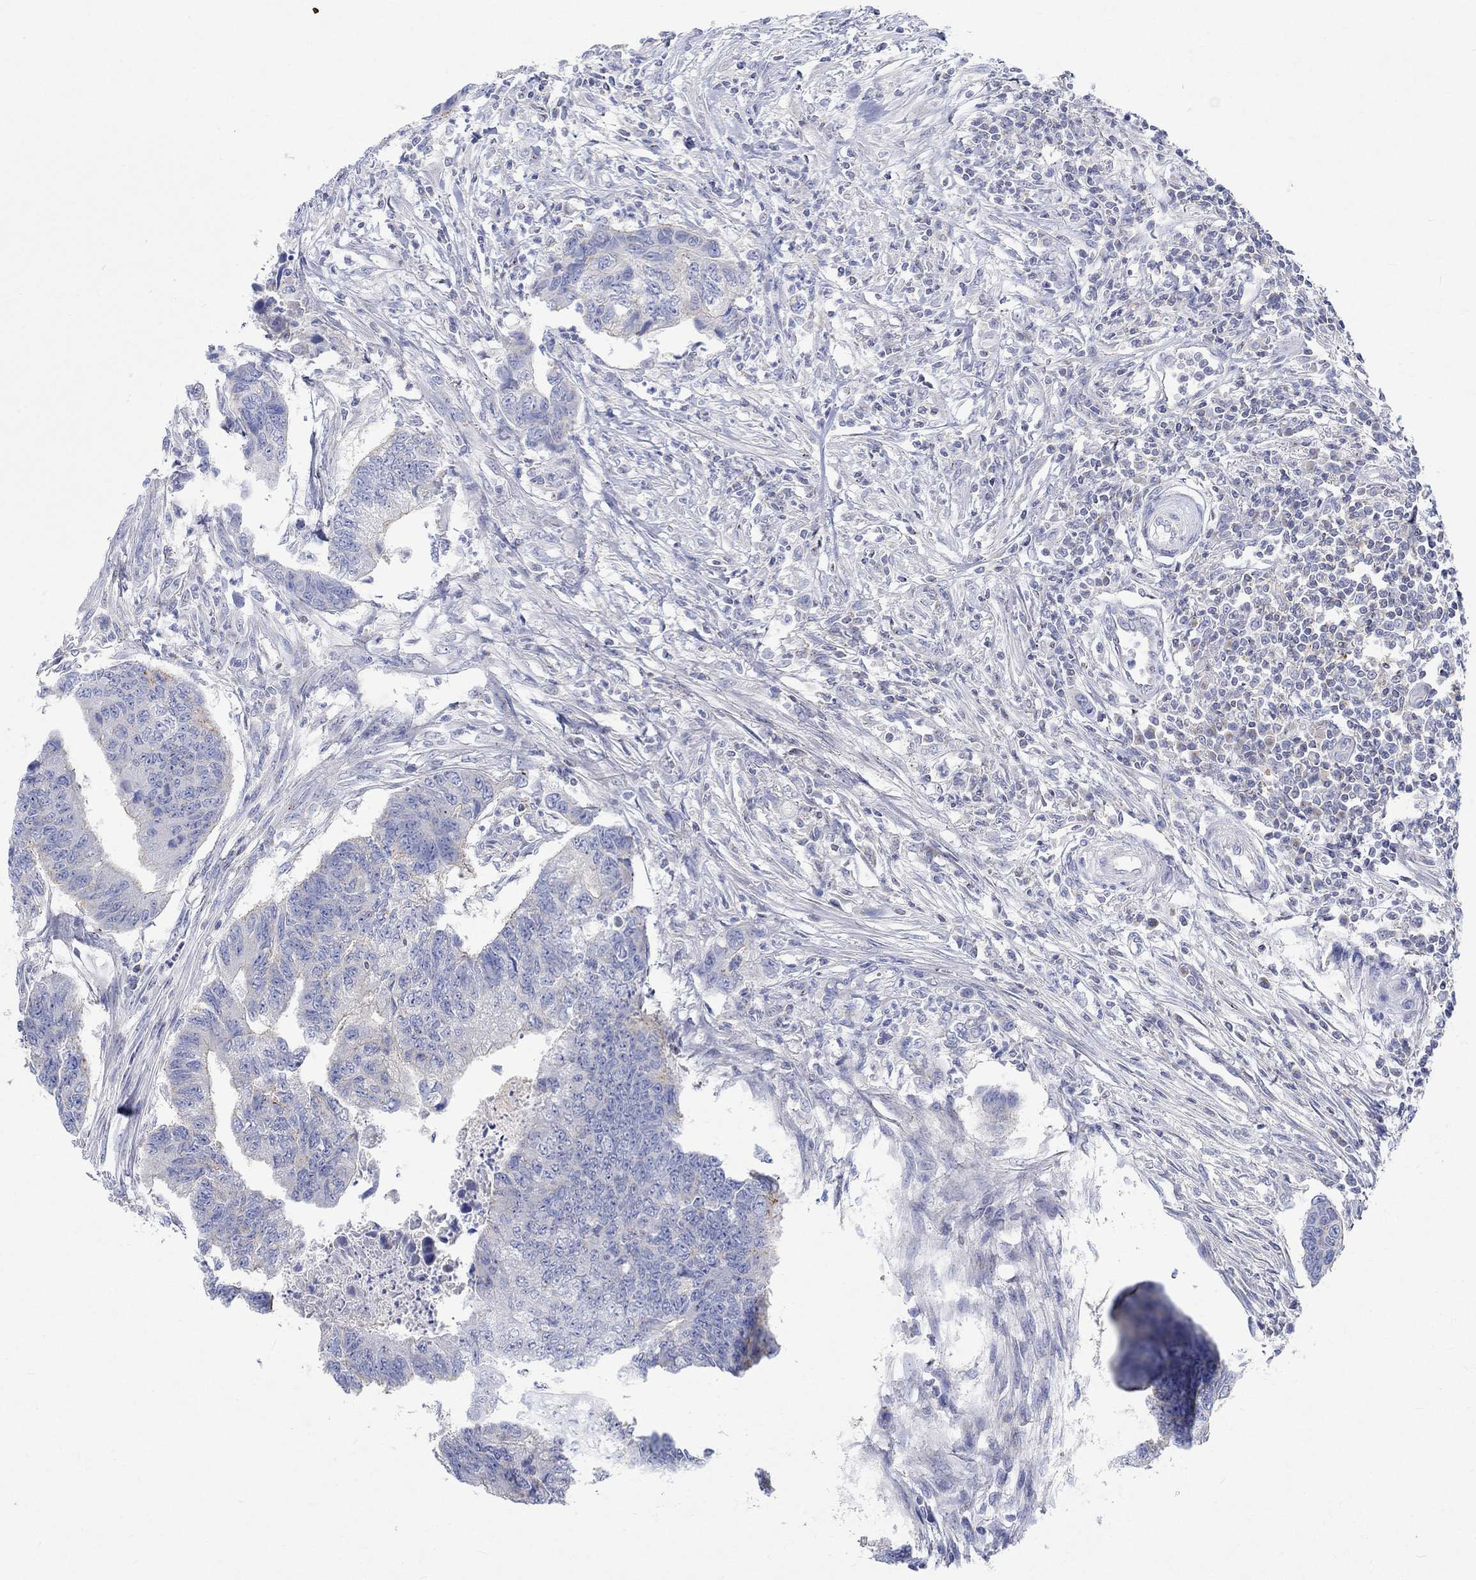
{"staining": {"intensity": "negative", "quantity": "none", "location": "none"}, "tissue": "colorectal cancer", "cell_type": "Tumor cells", "image_type": "cancer", "snomed": [{"axis": "morphology", "description": "Adenocarcinoma, NOS"}, {"axis": "topography", "description": "Colon"}], "caption": "Colorectal cancer (adenocarcinoma) was stained to show a protein in brown. There is no significant staining in tumor cells.", "gene": "NAV3", "patient": {"sex": "female", "age": 65}}